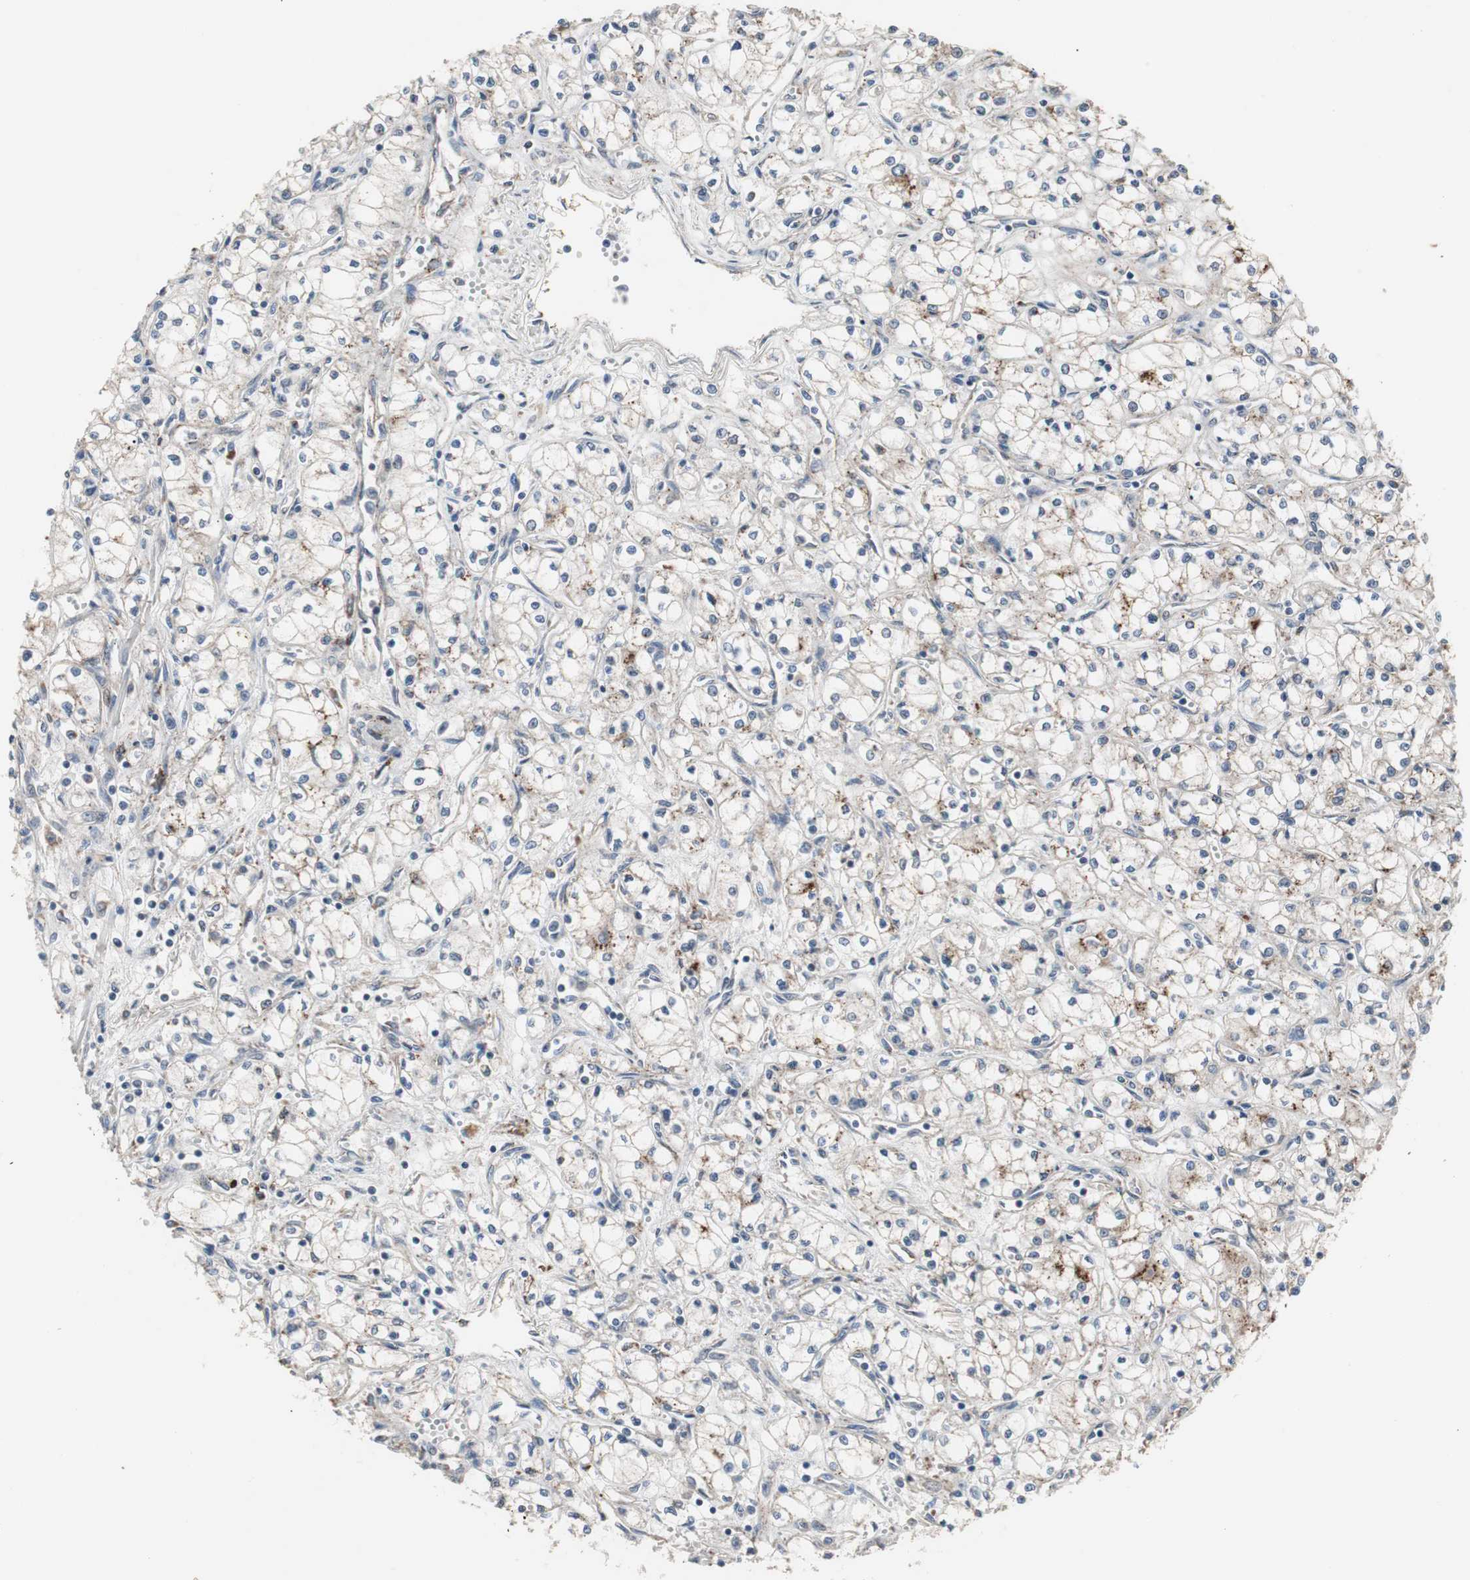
{"staining": {"intensity": "strong", "quantity": "<25%", "location": "cytoplasmic/membranous"}, "tissue": "renal cancer", "cell_type": "Tumor cells", "image_type": "cancer", "snomed": [{"axis": "morphology", "description": "Normal tissue, NOS"}, {"axis": "morphology", "description": "Adenocarcinoma, NOS"}, {"axis": "topography", "description": "Kidney"}], "caption": "This is a histology image of immunohistochemistry staining of adenocarcinoma (renal), which shows strong positivity in the cytoplasmic/membranous of tumor cells.", "gene": "GBA1", "patient": {"sex": "male", "age": 59}}